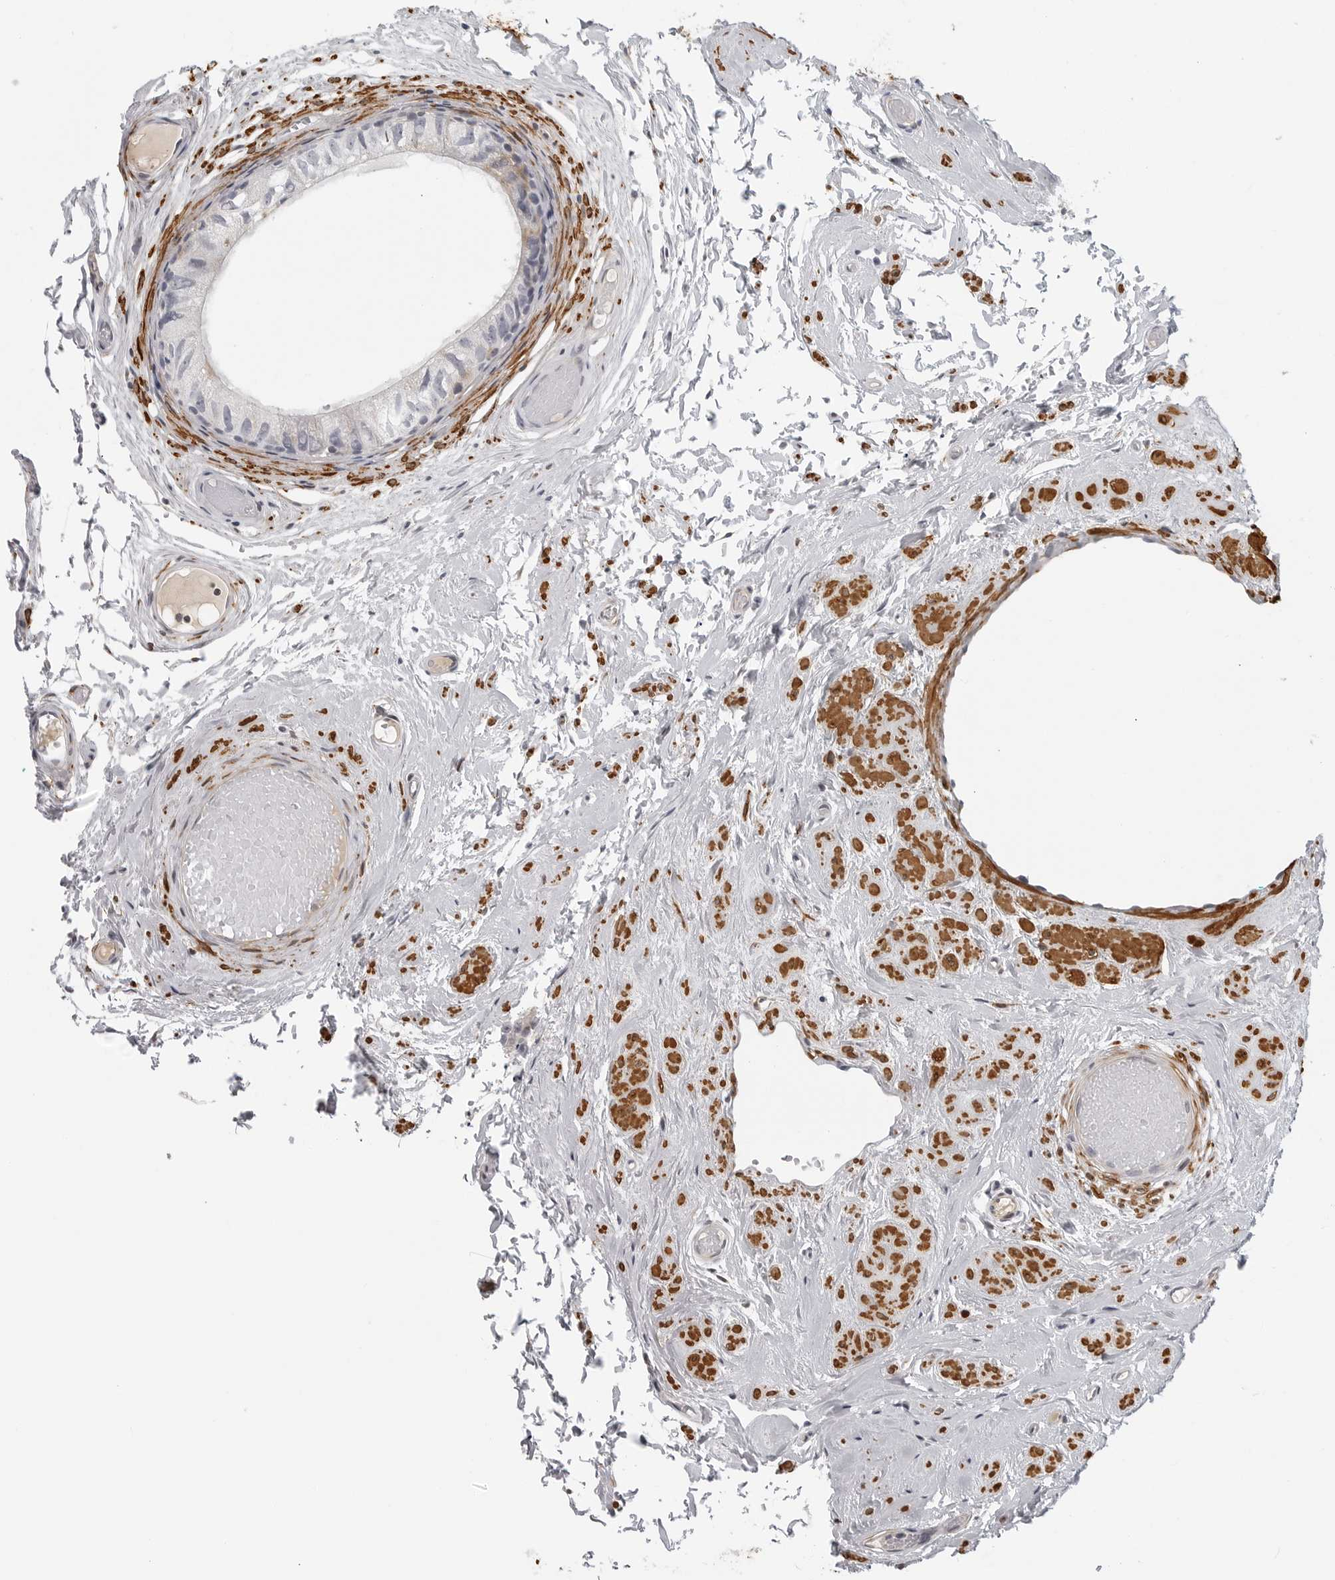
{"staining": {"intensity": "weak", "quantity": "25%-75%", "location": "cytoplasmic/membranous"}, "tissue": "epididymis", "cell_type": "Glandular cells", "image_type": "normal", "snomed": [{"axis": "morphology", "description": "Normal tissue, NOS"}, {"axis": "topography", "description": "Epididymis"}], "caption": "Protein staining exhibits weak cytoplasmic/membranous expression in approximately 25%-75% of glandular cells in normal epididymis.", "gene": "MAP7D1", "patient": {"sex": "male", "age": 79}}